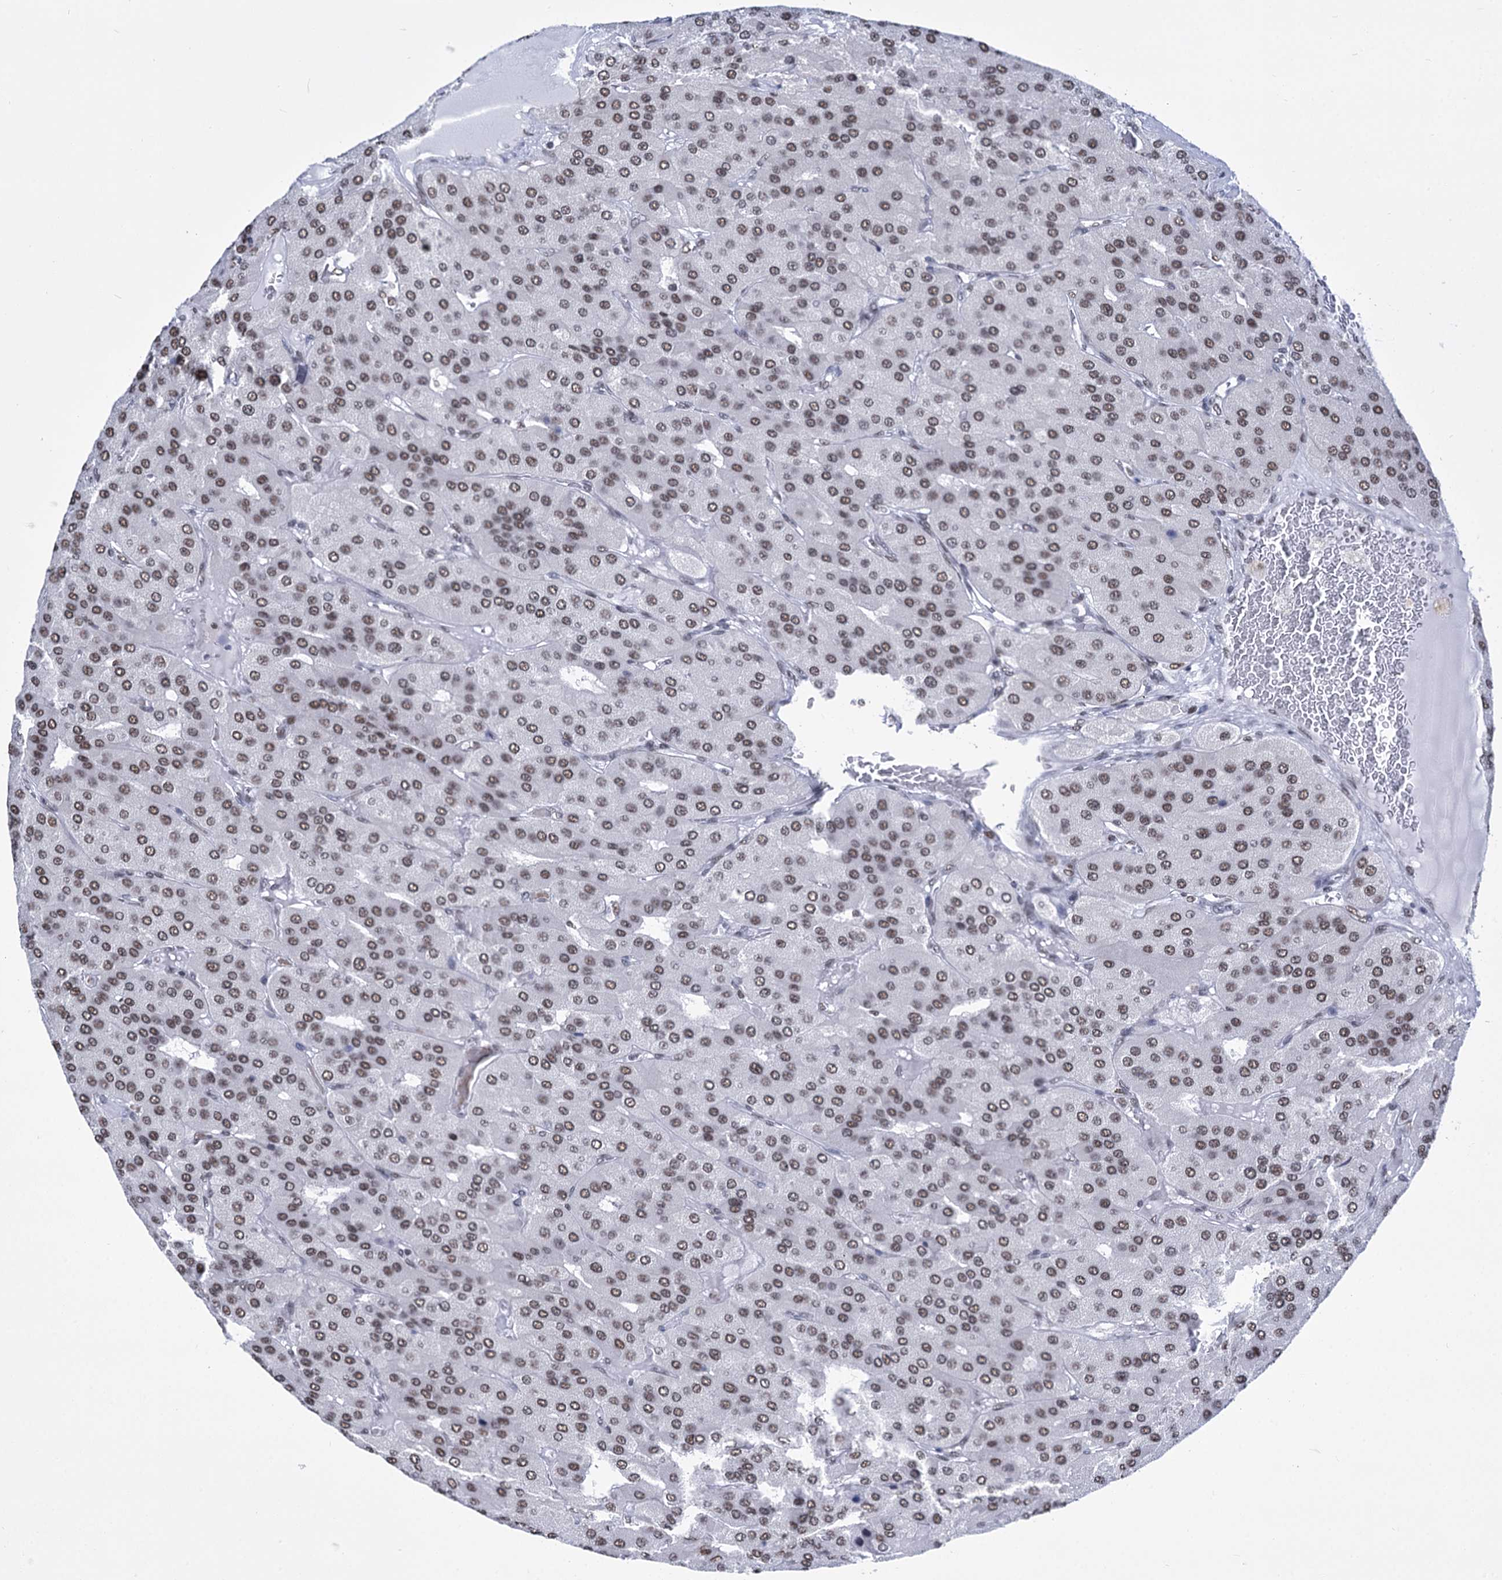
{"staining": {"intensity": "weak", "quantity": "<25%", "location": "nuclear"}, "tissue": "parathyroid gland", "cell_type": "Glandular cells", "image_type": "normal", "snomed": [{"axis": "morphology", "description": "Normal tissue, NOS"}, {"axis": "morphology", "description": "Adenoma, NOS"}, {"axis": "topography", "description": "Parathyroid gland"}], "caption": "Micrograph shows no protein expression in glandular cells of unremarkable parathyroid gland. (DAB immunohistochemistry (IHC) visualized using brightfield microscopy, high magnification).", "gene": "POU4F3", "patient": {"sex": "female", "age": 86}}